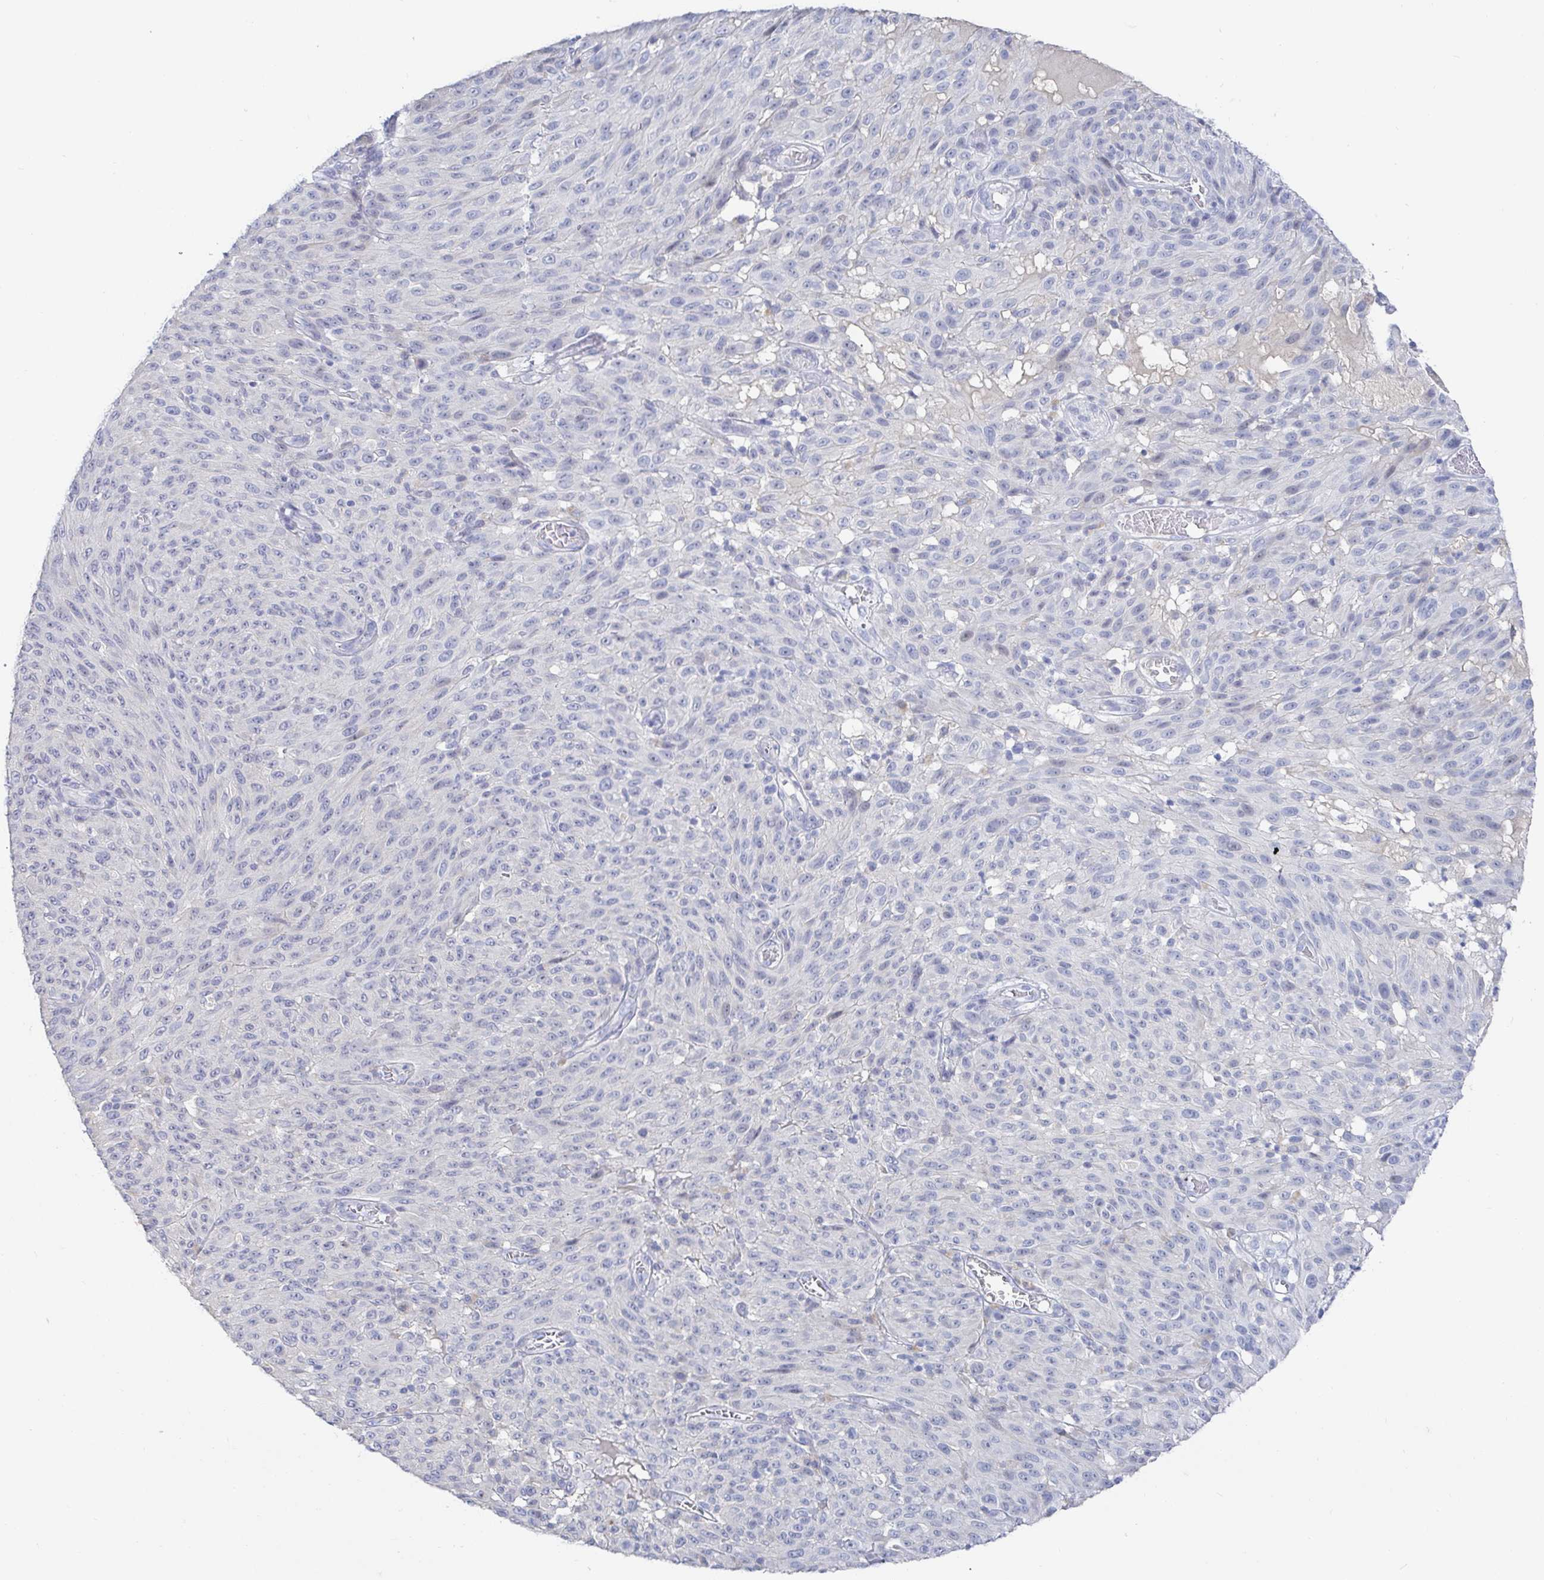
{"staining": {"intensity": "negative", "quantity": "none", "location": "none"}, "tissue": "melanoma", "cell_type": "Tumor cells", "image_type": "cancer", "snomed": [{"axis": "morphology", "description": "Malignant melanoma, NOS"}, {"axis": "topography", "description": "Skin"}], "caption": "High power microscopy micrograph of an IHC image of melanoma, revealing no significant staining in tumor cells.", "gene": "ZNF430", "patient": {"sex": "male", "age": 85}}